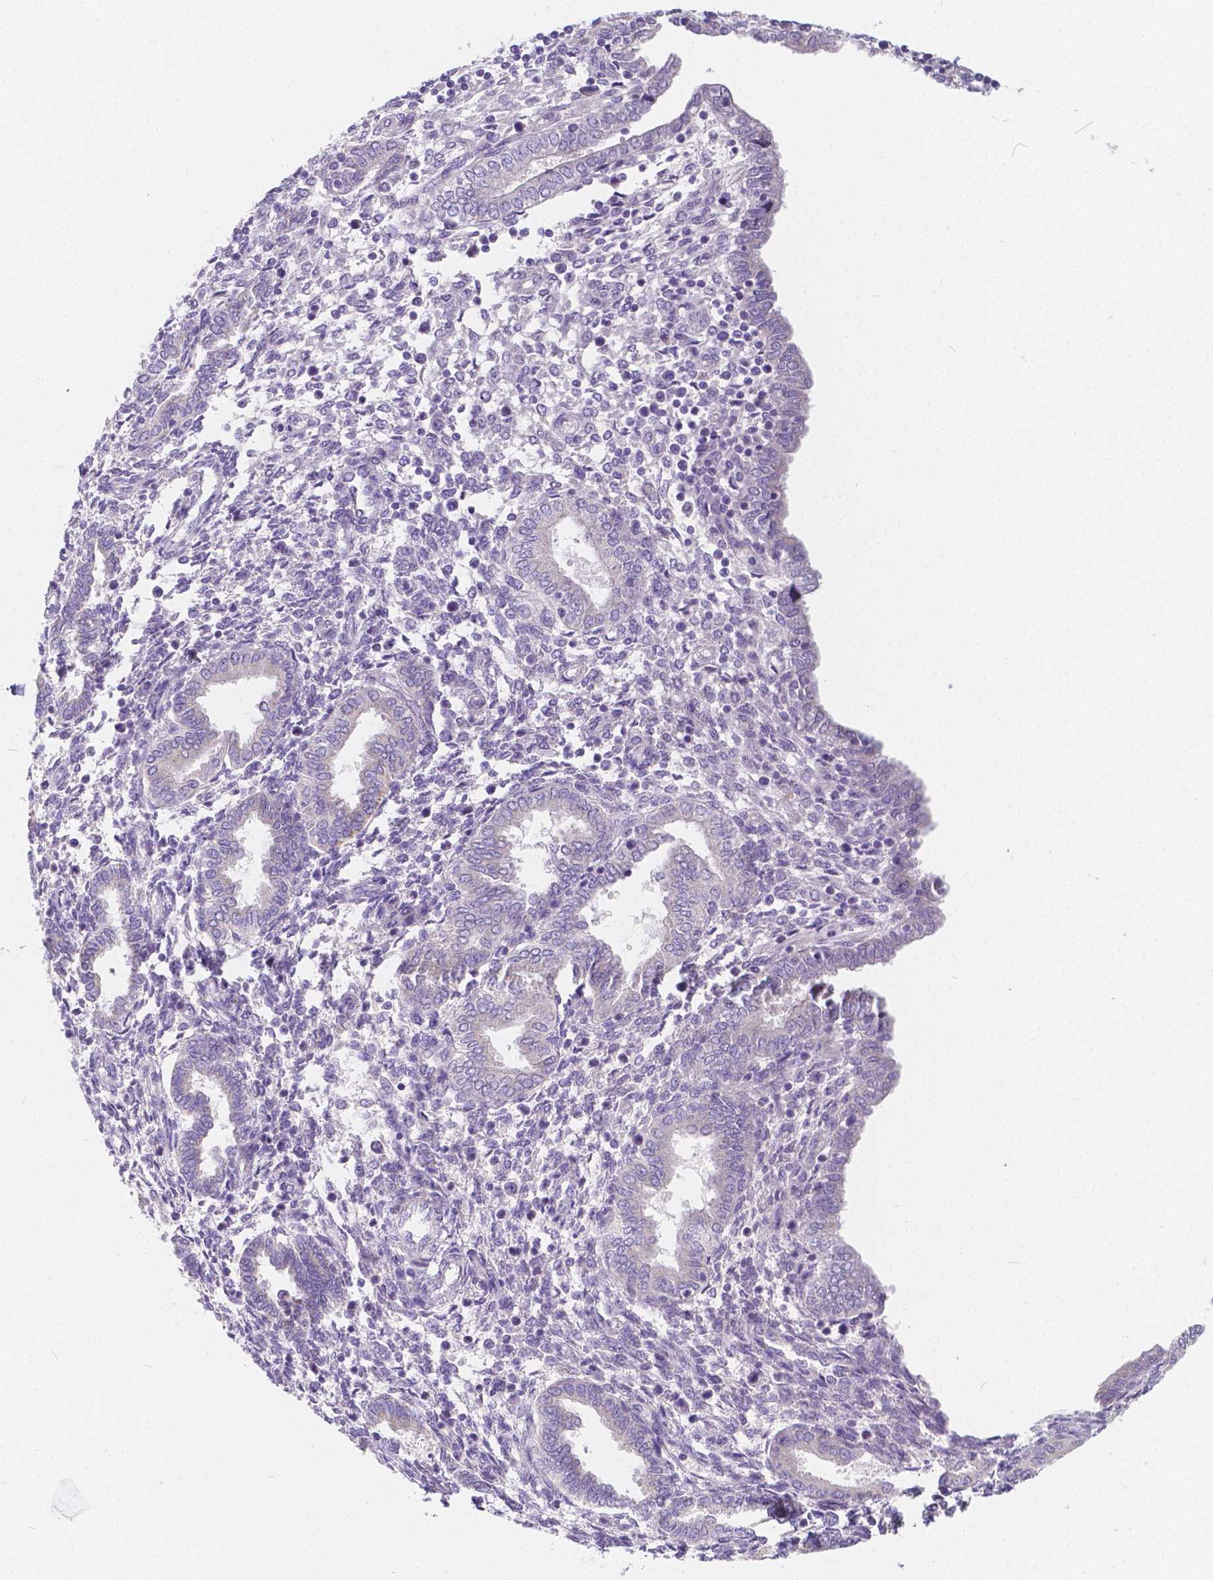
{"staining": {"intensity": "negative", "quantity": "none", "location": "none"}, "tissue": "endometrium", "cell_type": "Cells in endometrial stroma", "image_type": "normal", "snomed": [{"axis": "morphology", "description": "Normal tissue, NOS"}, {"axis": "topography", "description": "Endometrium"}], "caption": "This is an immunohistochemistry image of benign endometrium. There is no staining in cells in endometrial stroma.", "gene": "RNF186", "patient": {"sex": "female", "age": 42}}